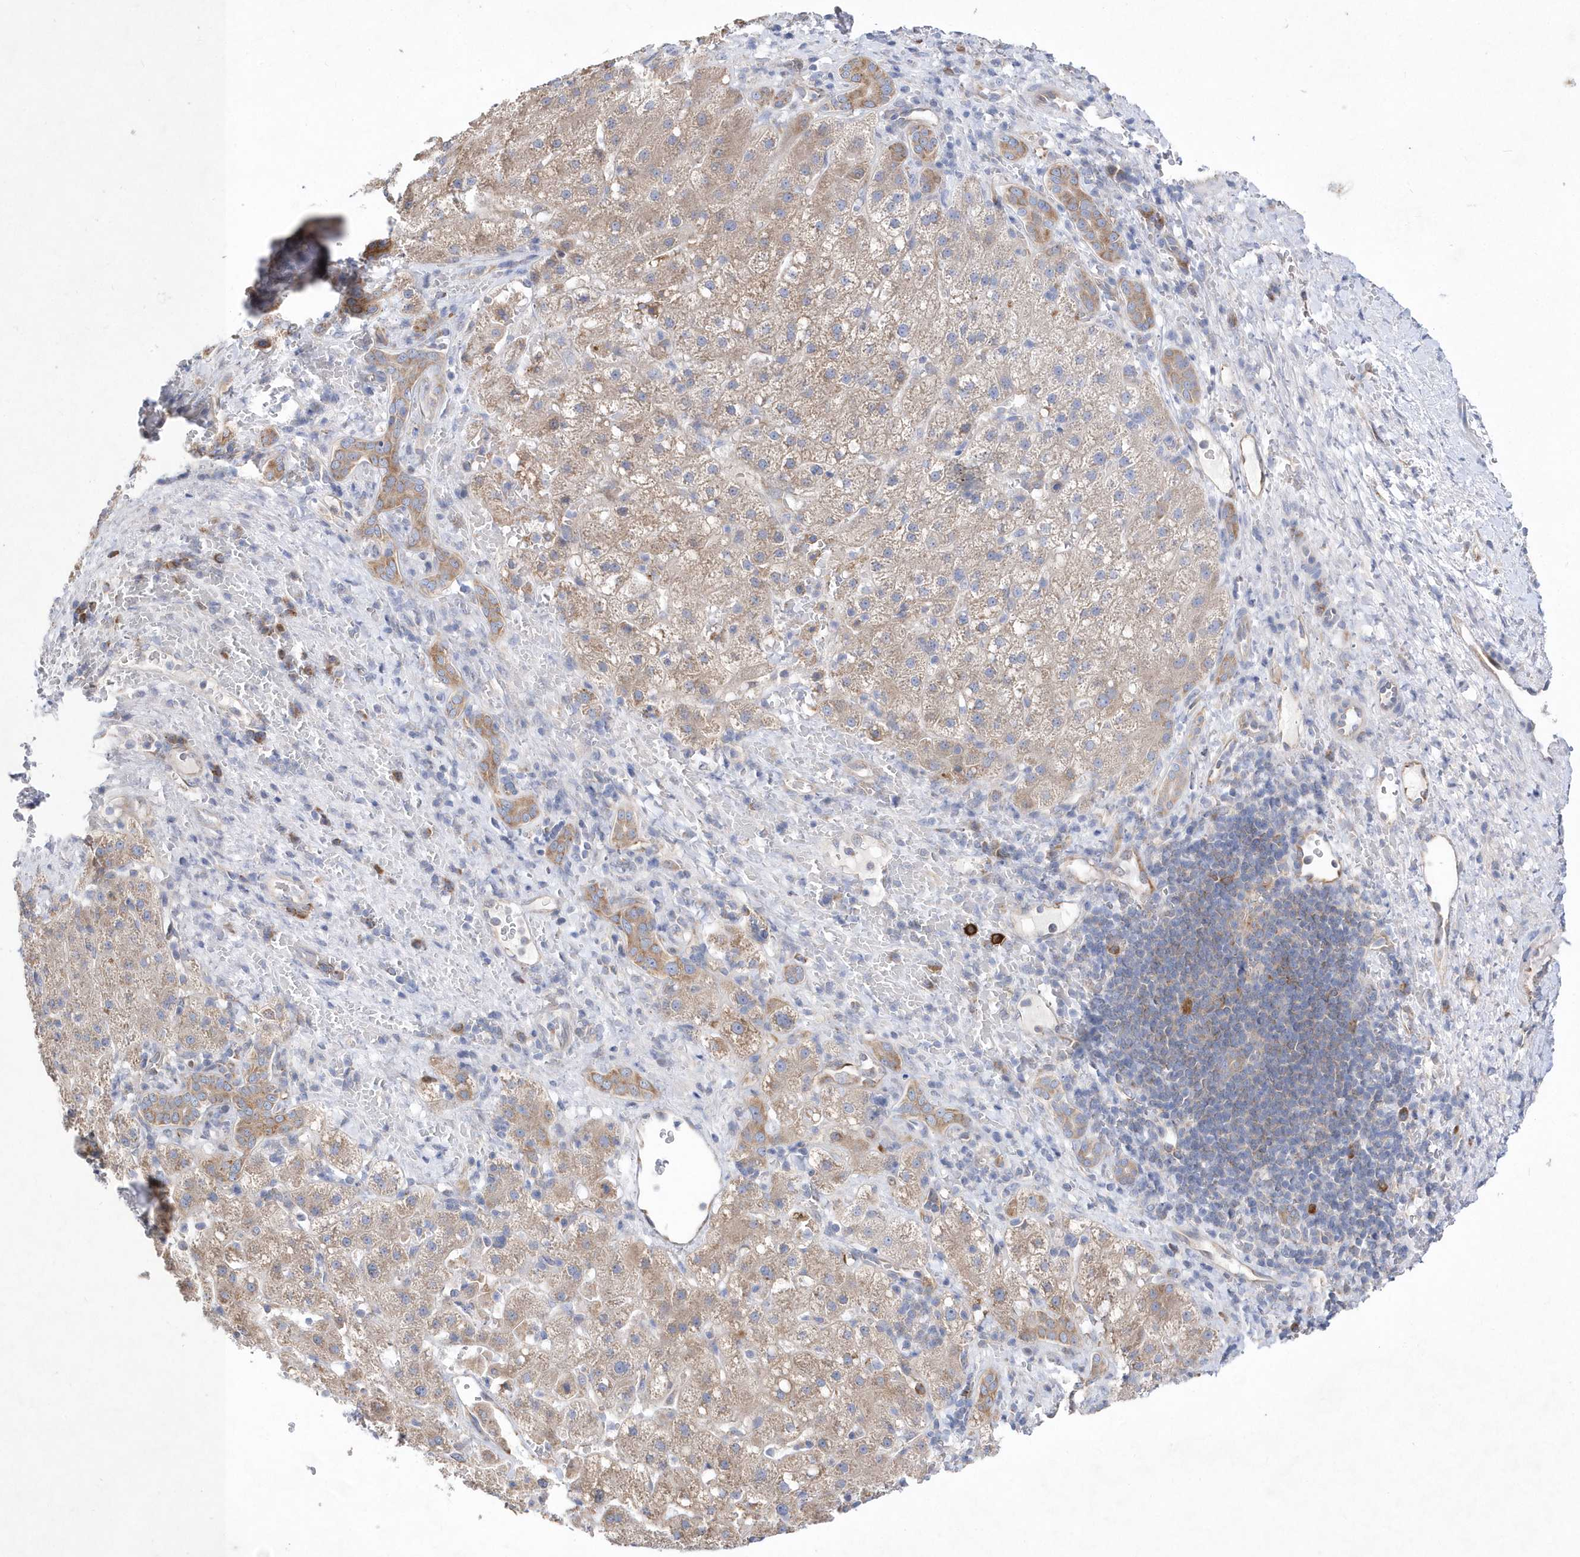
{"staining": {"intensity": "weak", "quantity": ">75%", "location": "cytoplasmic/membranous"}, "tissue": "liver cancer", "cell_type": "Tumor cells", "image_type": "cancer", "snomed": [{"axis": "morphology", "description": "Carcinoma, Hepatocellular, NOS"}, {"axis": "topography", "description": "Liver"}], "caption": "Liver cancer stained with IHC shows weak cytoplasmic/membranous positivity in about >75% of tumor cells.", "gene": "JKAMP", "patient": {"sex": "male", "age": 57}}